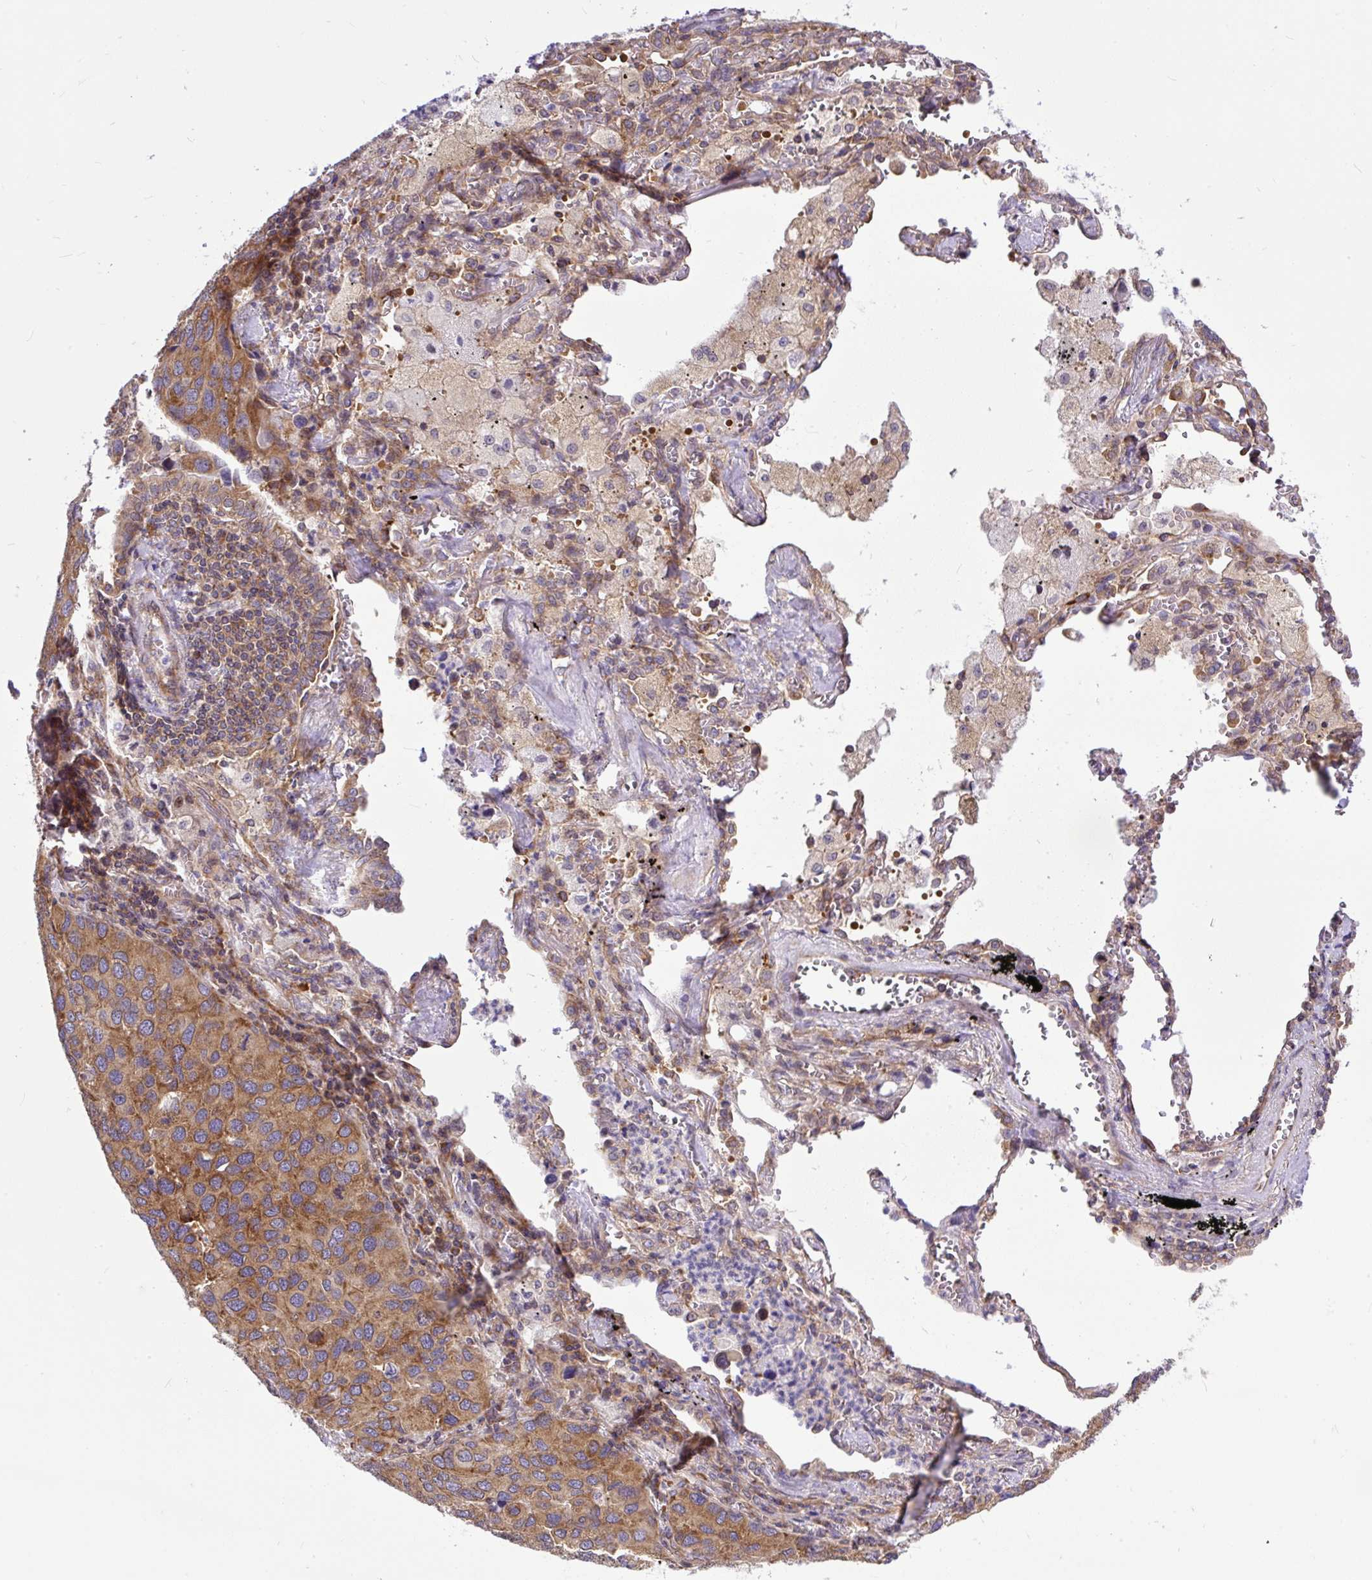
{"staining": {"intensity": "strong", "quantity": ">75%", "location": "cytoplasmic/membranous"}, "tissue": "lung cancer", "cell_type": "Tumor cells", "image_type": "cancer", "snomed": [{"axis": "morphology", "description": "Aneuploidy"}, {"axis": "morphology", "description": "Adenocarcinoma, NOS"}, {"axis": "topography", "description": "Lymph node"}, {"axis": "topography", "description": "Lung"}], "caption": "High-power microscopy captured an IHC micrograph of lung cancer (adenocarcinoma), revealing strong cytoplasmic/membranous staining in about >75% of tumor cells. (DAB (3,3'-diaminobenzidine) = brown stain, brightfield microscopy at high magnification).", "gene": "TRIM17", "patient": {"sex": "female", "age": 74}}